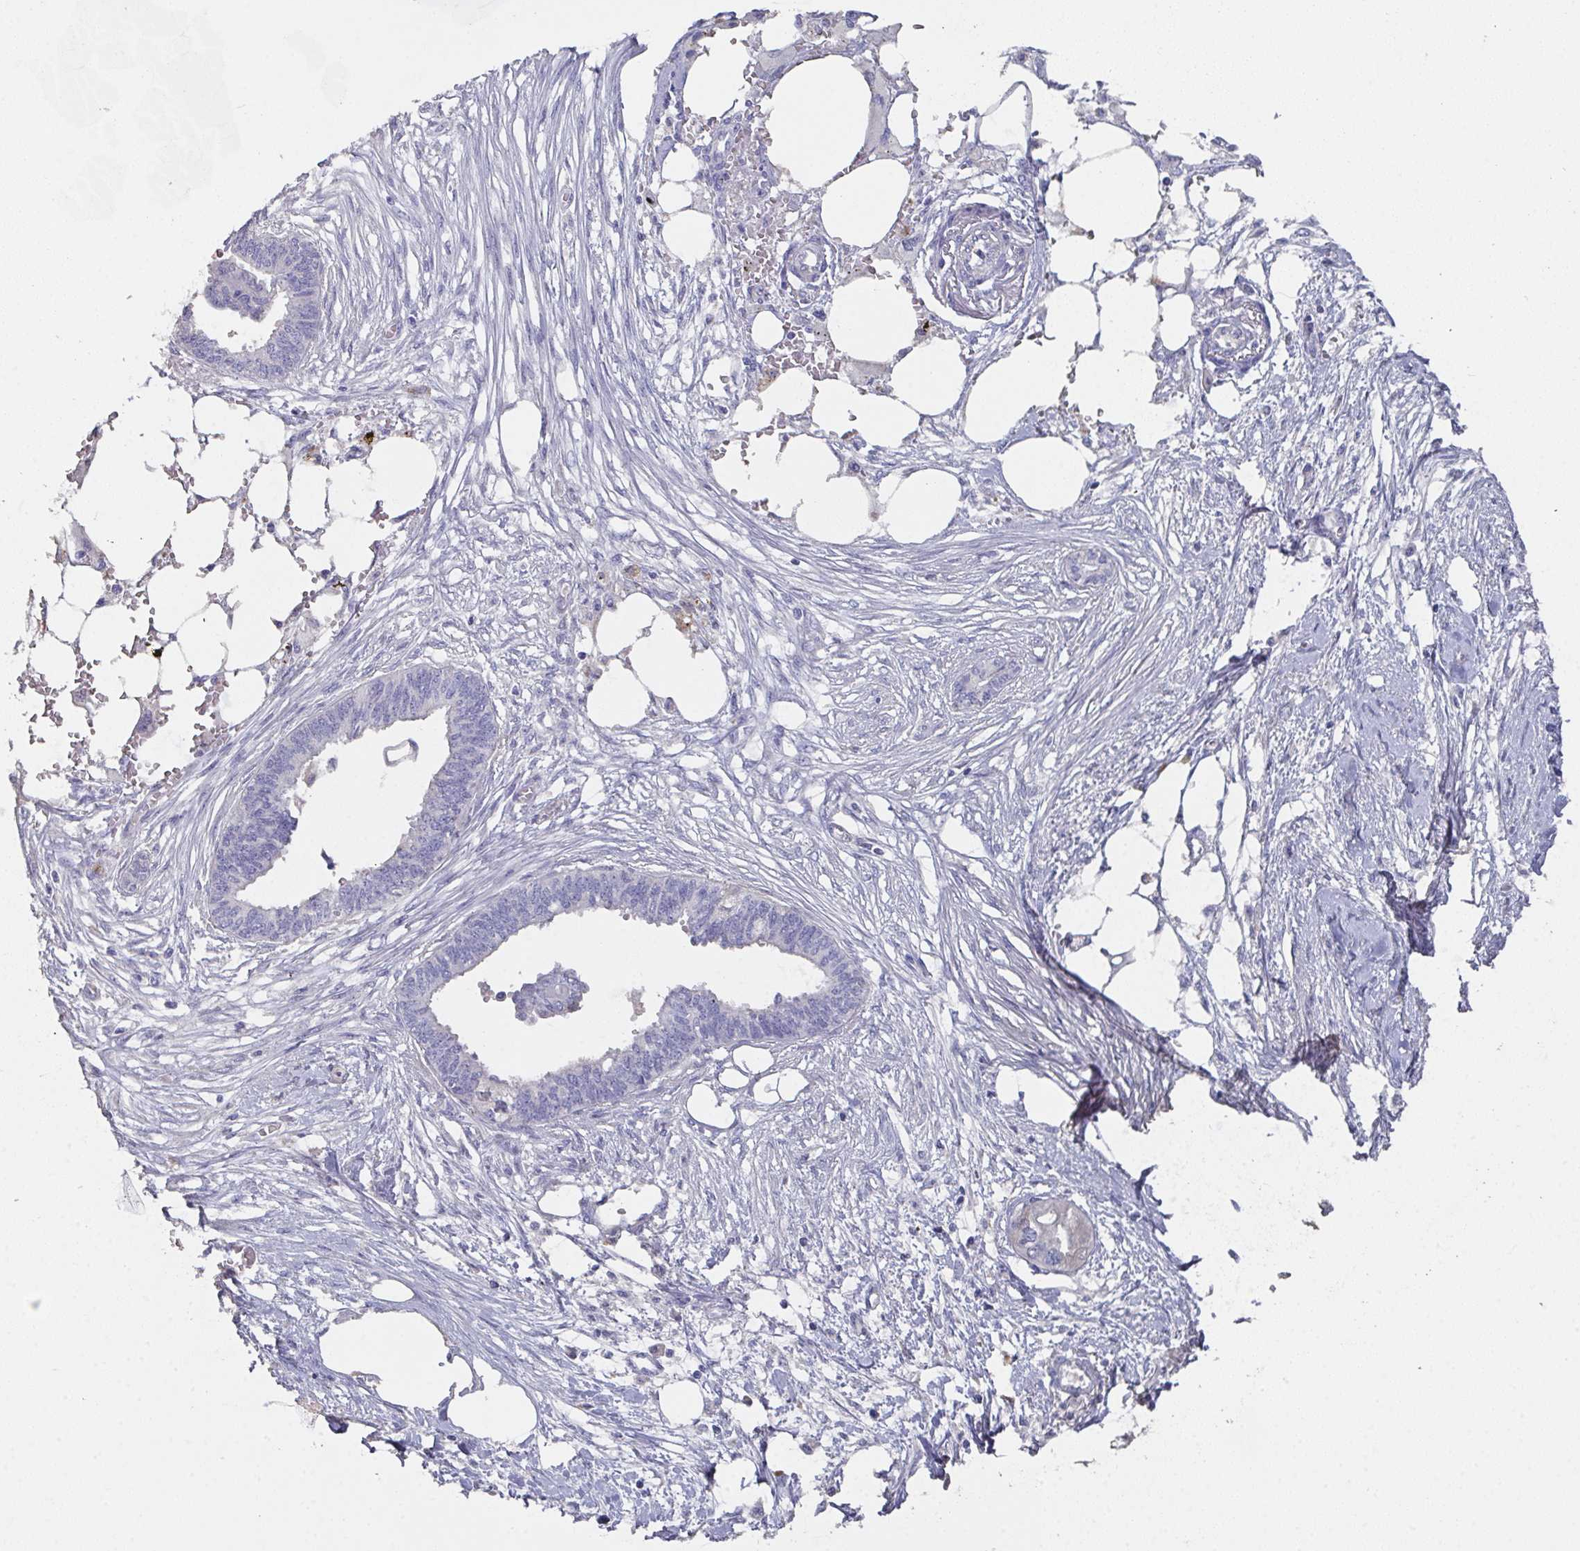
{"staining": {"intensity": "negative", "quantity": "none", "location": "none"}, "tissue": "endometrial cancer", "cell_type": "Tumor cells", "image_type": "cancer", "snomed": [{"axis": "morphology", "description": "Adenocarcinoma, NOS"}, {"axis": "morphology", "description": "Adenocarcinoma, metastatic, NOS"}, {"axis": "topography", "description": "Adipose tissue"}, {"axis": "topography", "description": "Endometrium"}], "caption": "Tumor cells are negative for brown protein staining in endometrial metastatic adenocarcinoma.", "gene": "SSC4D", "patient": {"sex": "female", "age": 67}}